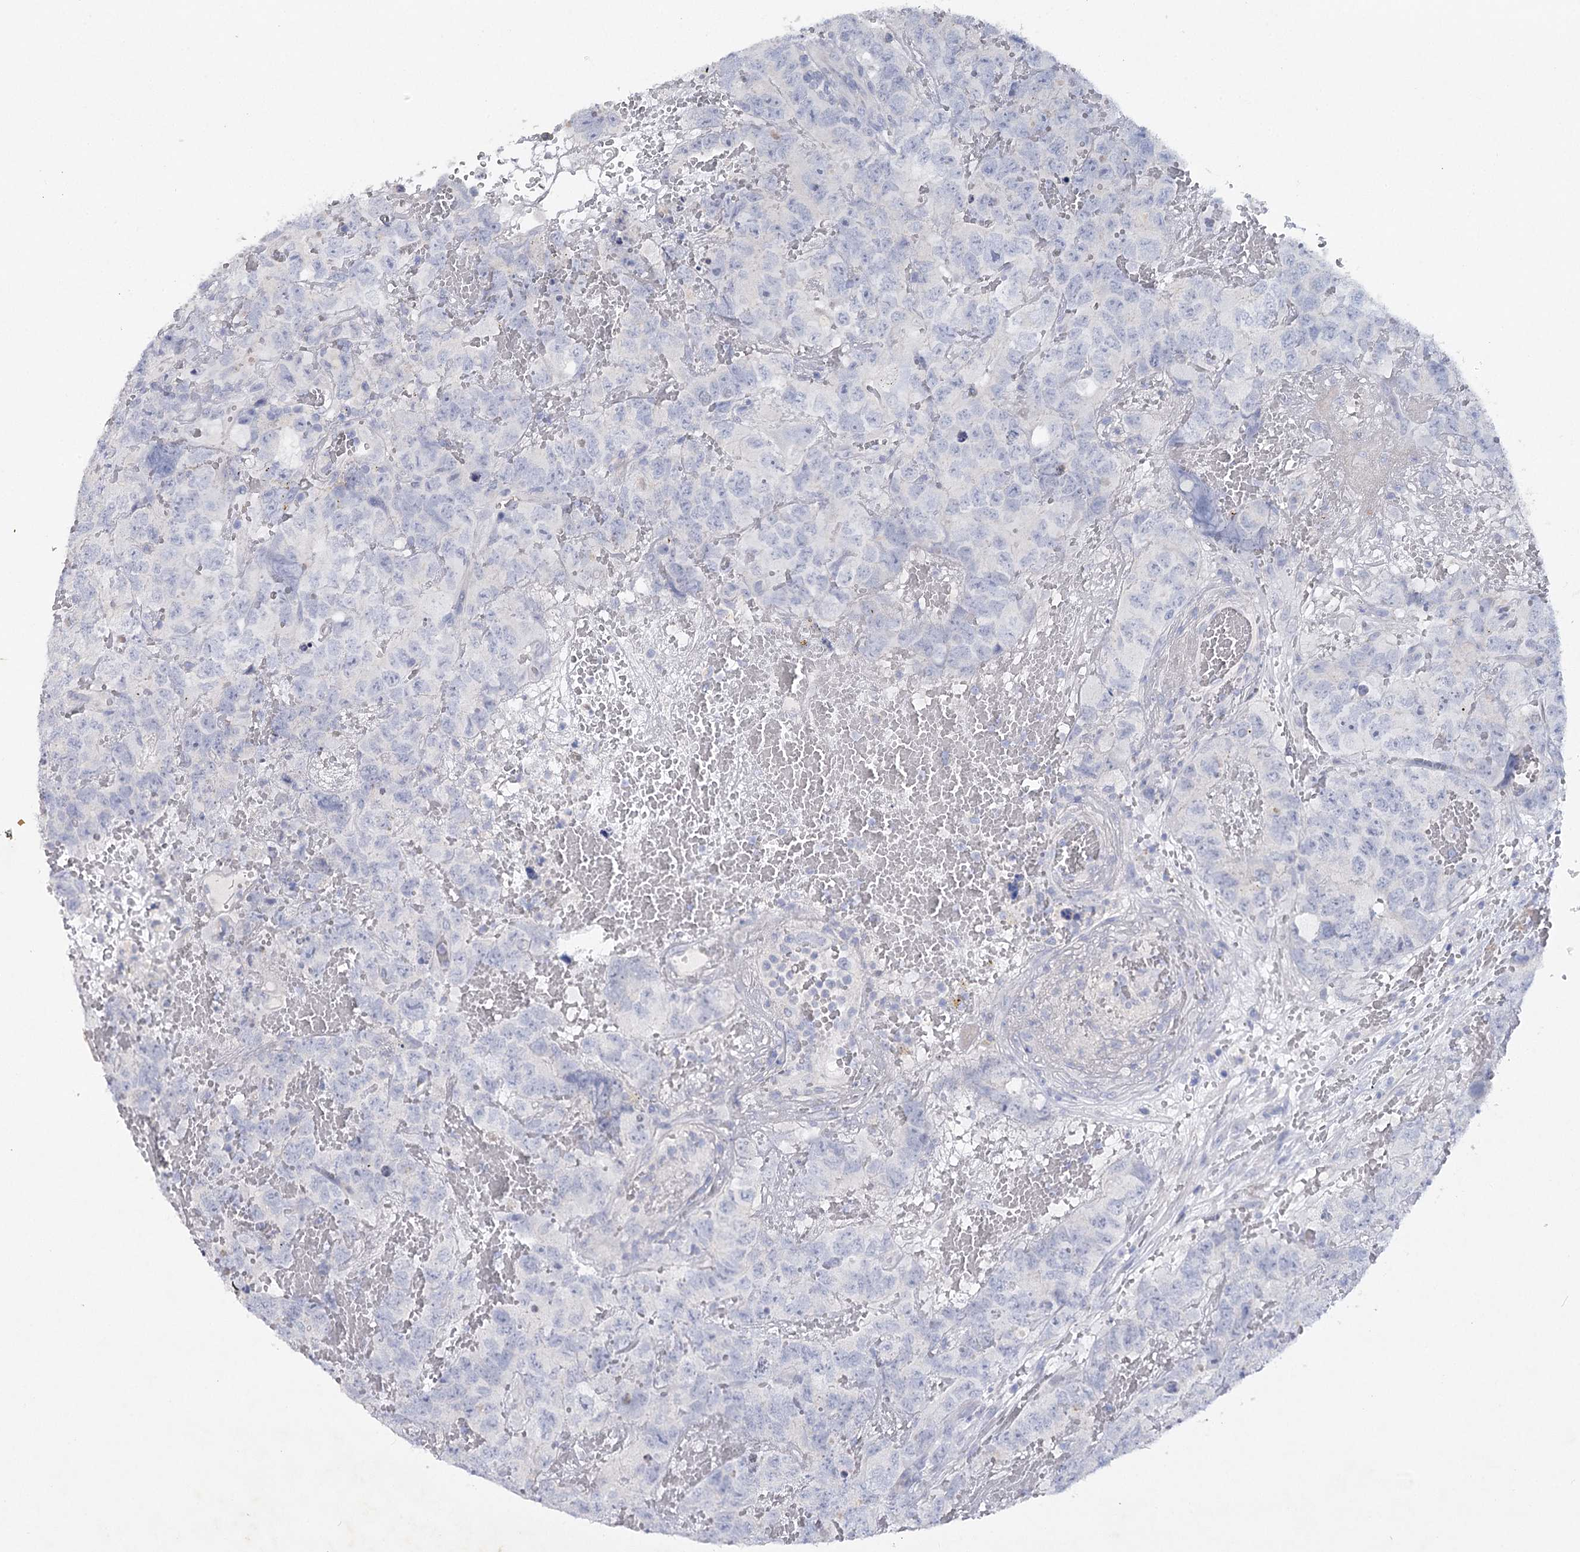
{"staining": {"intensity": "negative", "quantity": "none", "location": "none"}, "tissue": "testis cancer", "cell_type": "Tumor cells", "image_type": "cancer", "snomed": [{"axis": "morphology", "description": "Carcinoma, Embryonal, NOS"}, {"axis": "topography", "description": "Testis"}], "caption": "A high-resolution micrograph shows immunohistochemistry staining of testis embryonal carcinoma, which displays no significant expression in tumor cells. (DAB immunohistochemistry (IHC), high magnification).", "gene": "MAP3K13", "patient": {"sex": "male", "age": 45}}